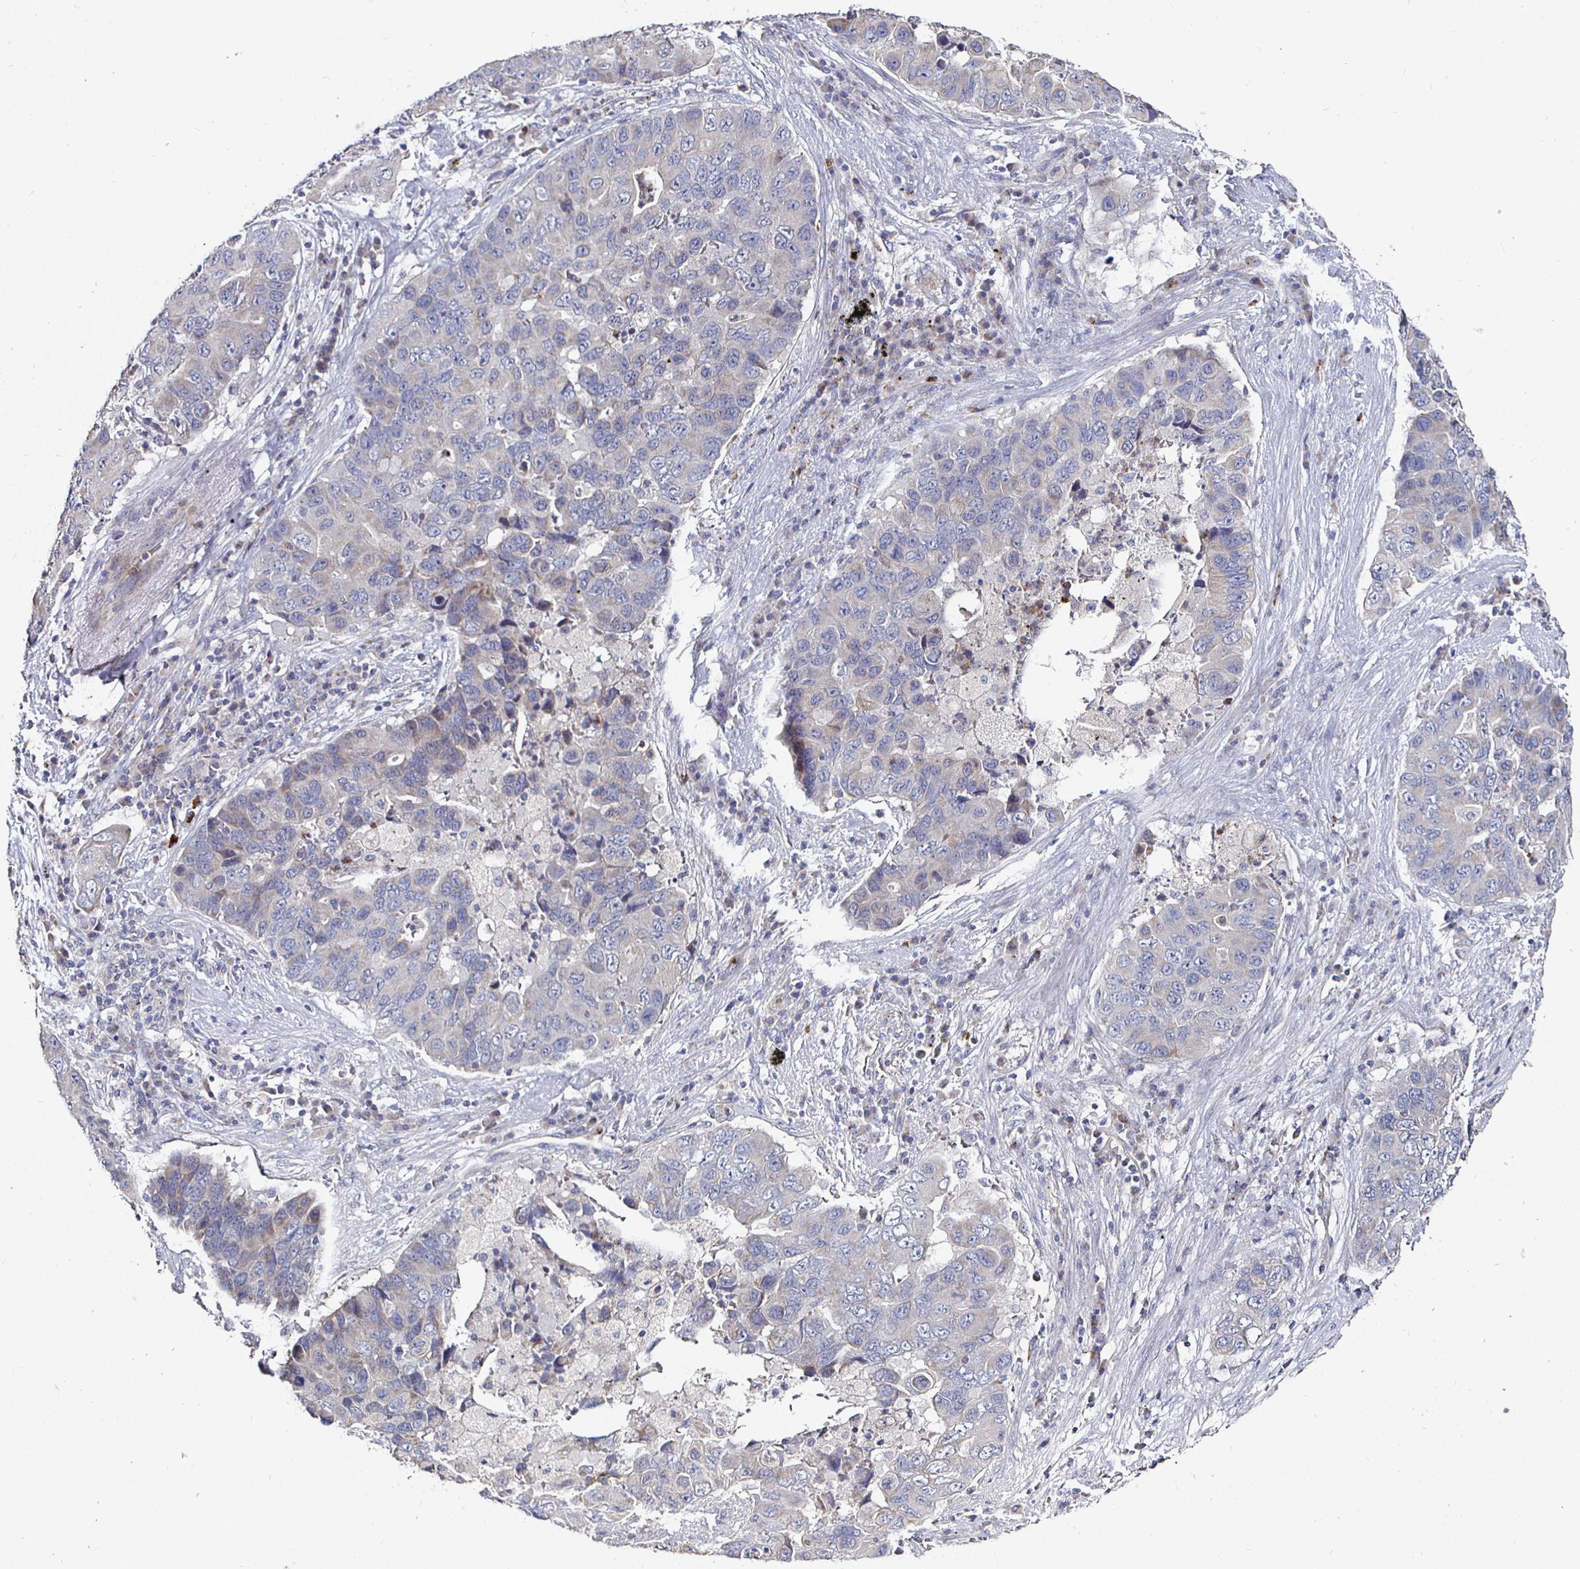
{"staining": {"intensity": "weak", "quantity": "<25%", "location": "cytoplasmic/membranous"}, "tissue": "lung cancer", "cell_type": "Tumor cells", "image_type": "cancer", "snomed": [{"axis": "morphology", "description": "Adenocarcinoma, NOS"}, {"axis": "morphology", "description": "Adenocarcinoma, metastatic, NOS"}, {"axis": "topography", "description": "Lymph node"}, {"axis": "topography", "description": "Lung"}], "caption": "Tumor cells are negative for protein expression in human metastatic adenocarcinoma (lung).", "gene": "NRSN1", "patient": {"sex": "female", "age": 54}}